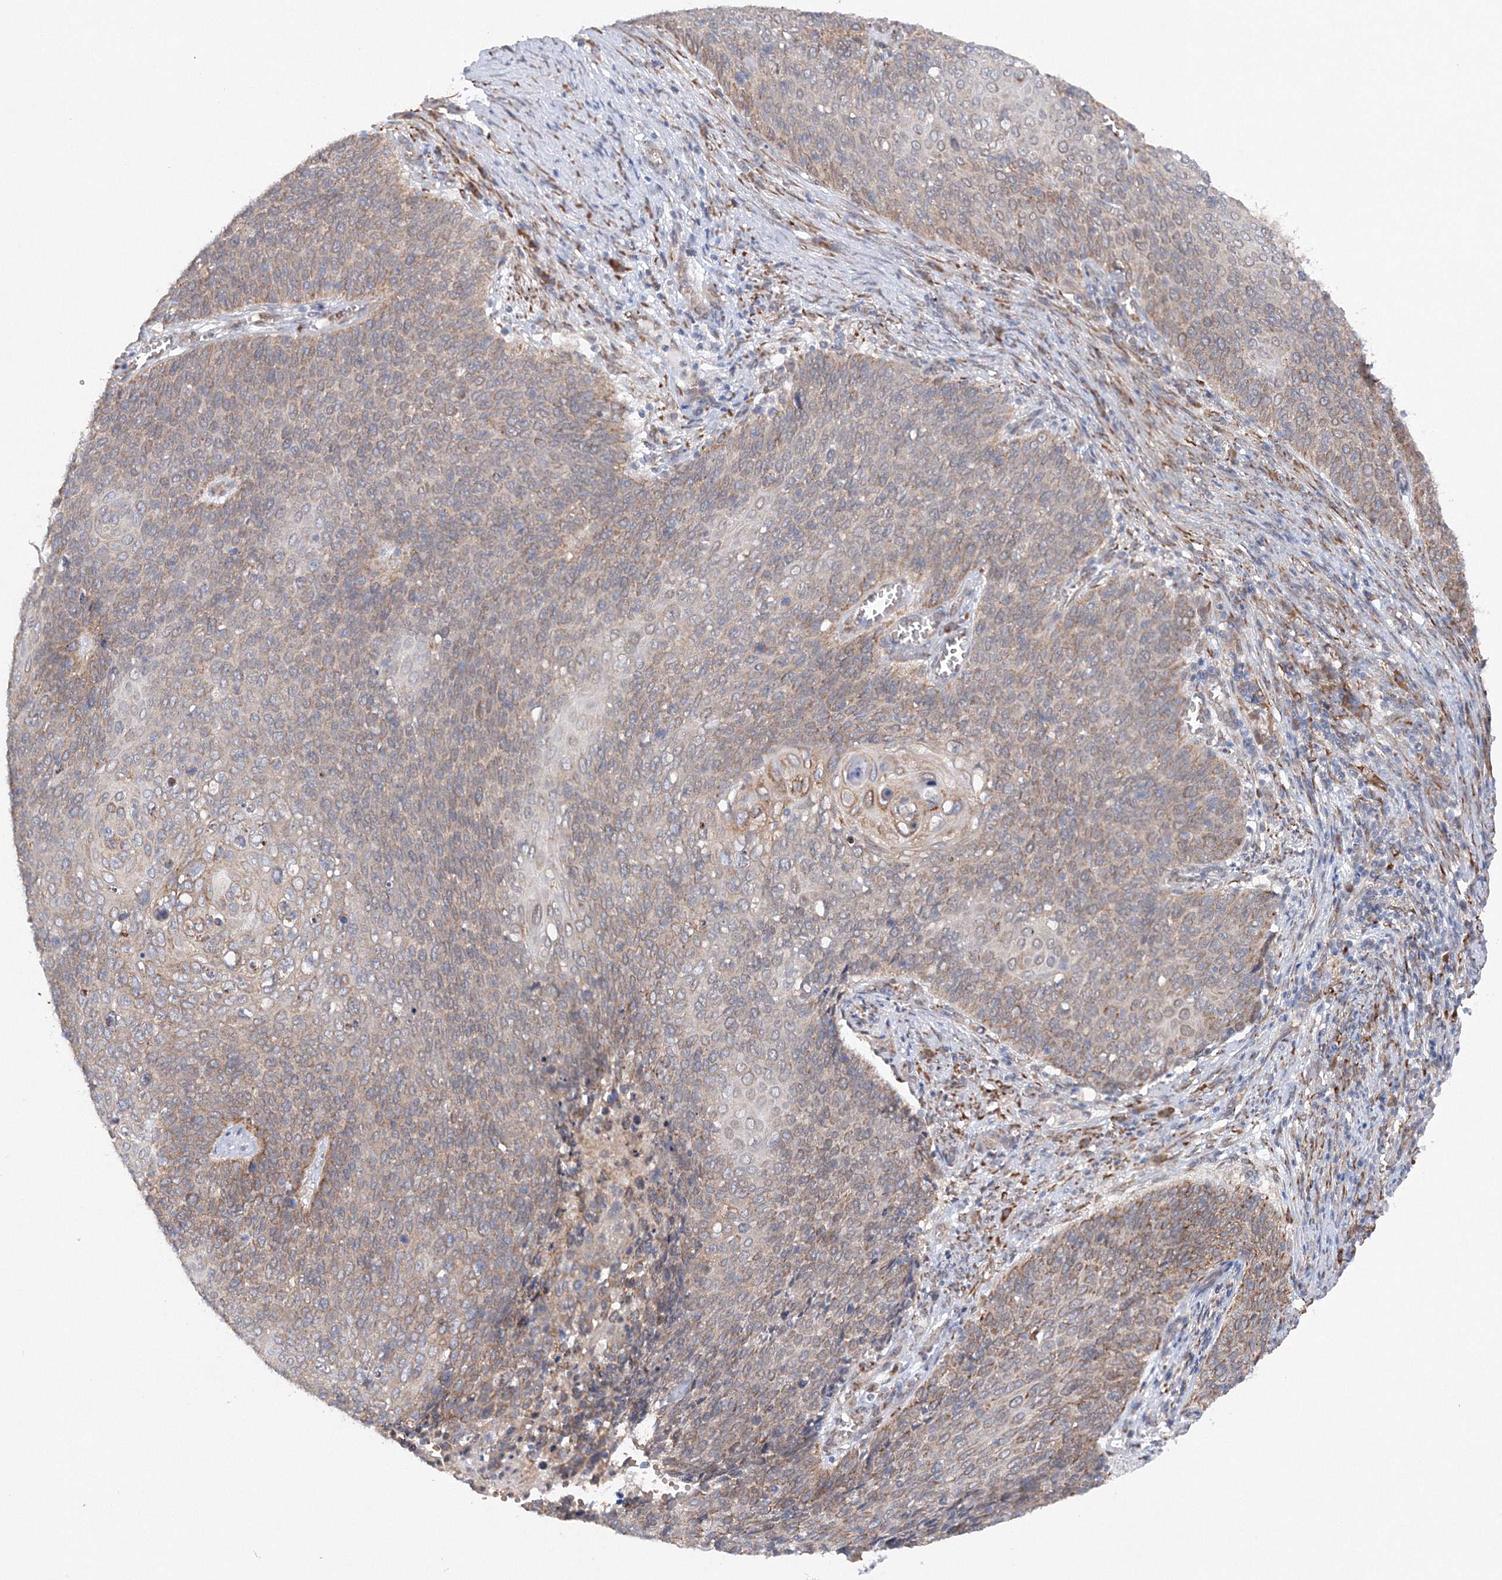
{"staining": {"intensity": "moderate", "quantity": "25%-75%", "location": "cytoplasmic/membranous"}, "tissue": "cervical cancer", "cell_type": "Tumor cells", "image_type": "cancer", "snomed": [{"axis": "morphology", "description": "Squamous cell carcinoma, NOS"}, {"axis": "topography", "description": "Cervix"}], "caption": "The image demonstrates immunohistochemical staining of squamous cell carcinoma (cervical). There is moderate cytoplasmic/membranous staining is present in approximately 25%-75% of tumor cells.", "gene": "DIS3L2", "patient": {"sex": "female", "age": 39}}